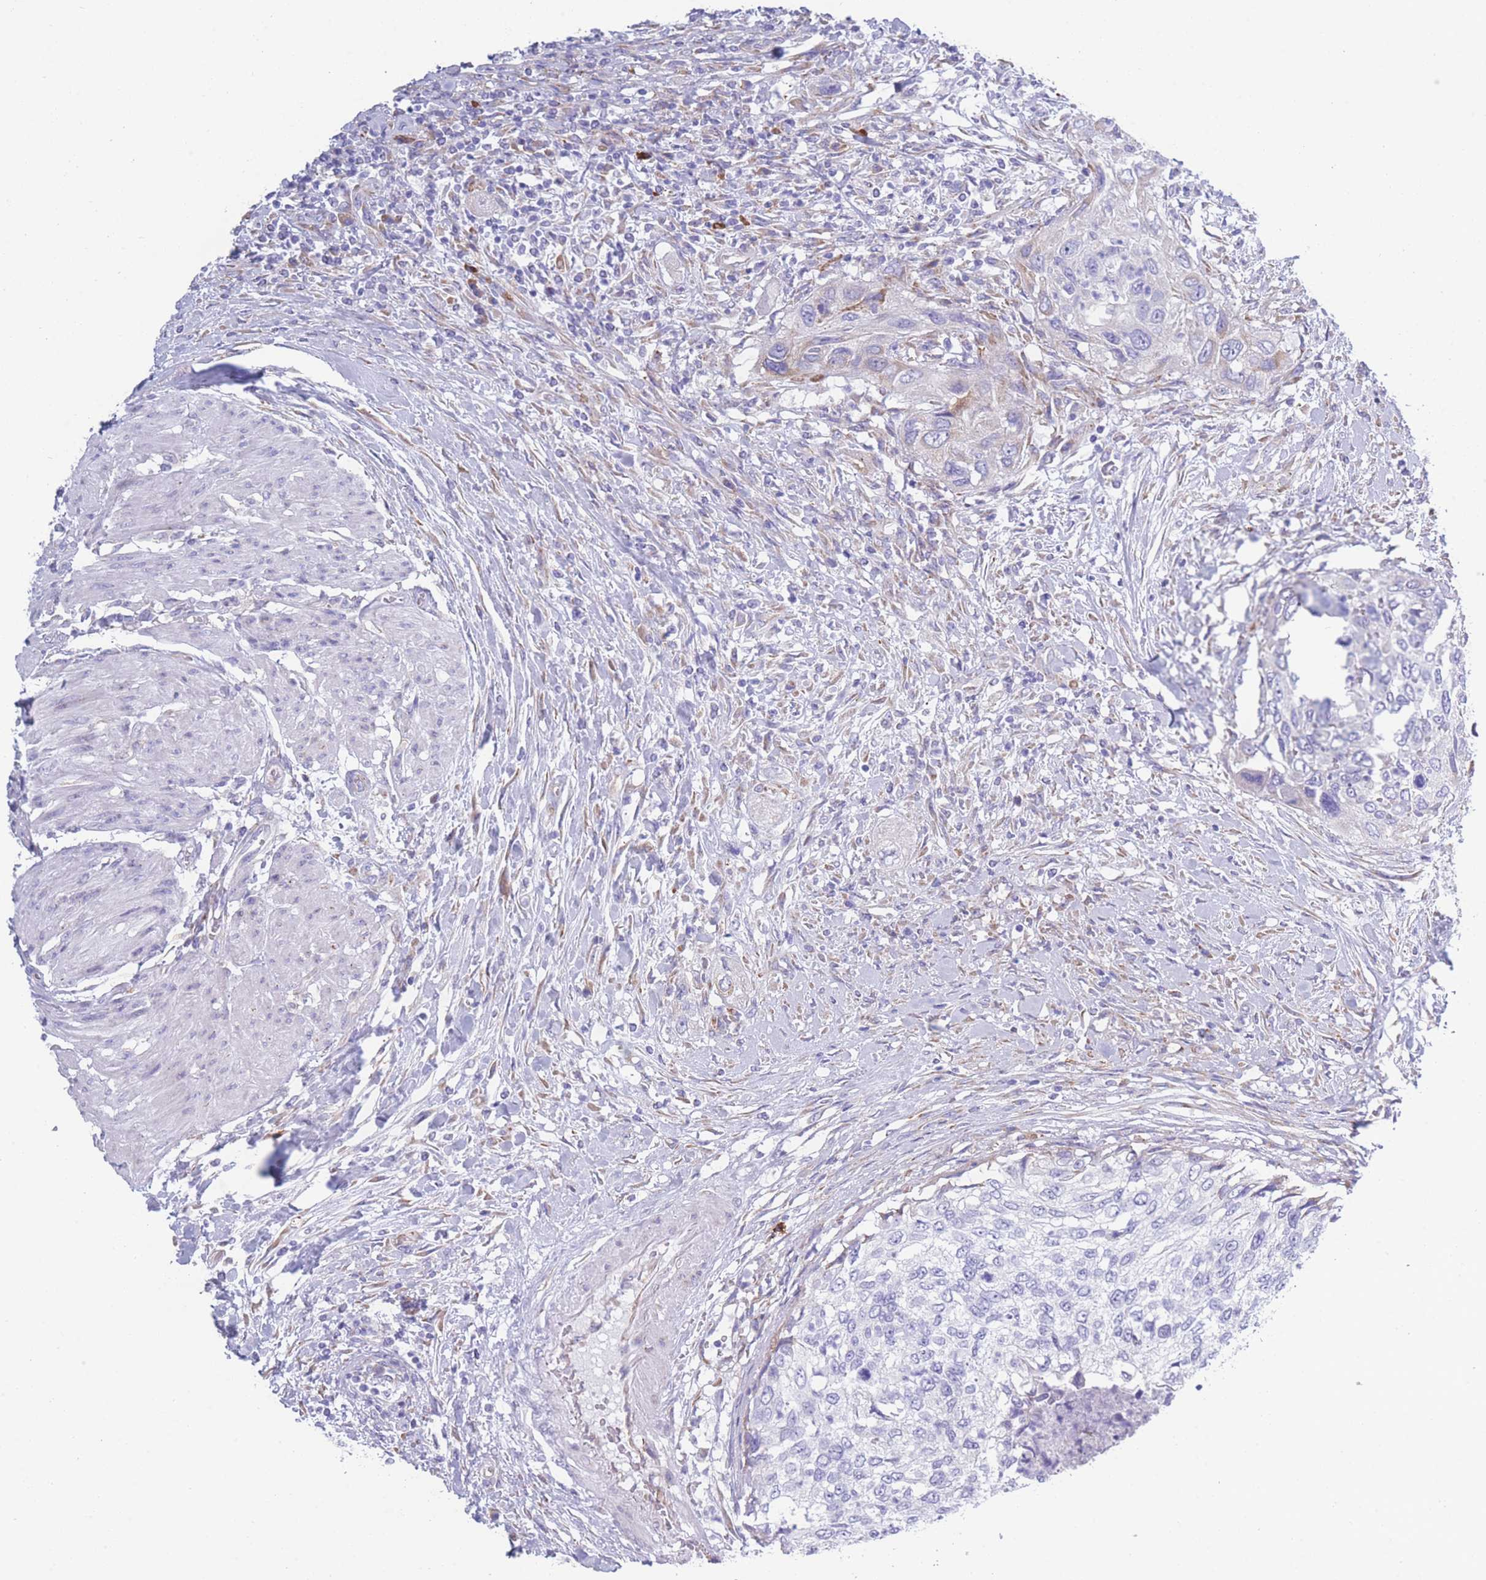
{"staining": {"intensity": "negative", "quantity": "none", "location": "none"}, "tissue": "urothelial cancer", "cell_type": "Tumor cells", "image_type": "cancer", "snomed": [{"axis": "morphology", "description": "Urothelial carcinoma, High grade"}, {"axis": "topography", "description": "Urinary bladder"}], "caption": "Tumor cells show no significant protein positivity in urothelial cancer. (DAB immunohistochemistry (IHC), high magnification).", "gene": "XKR8", "patient": {"sex": "female", "age": 60}}